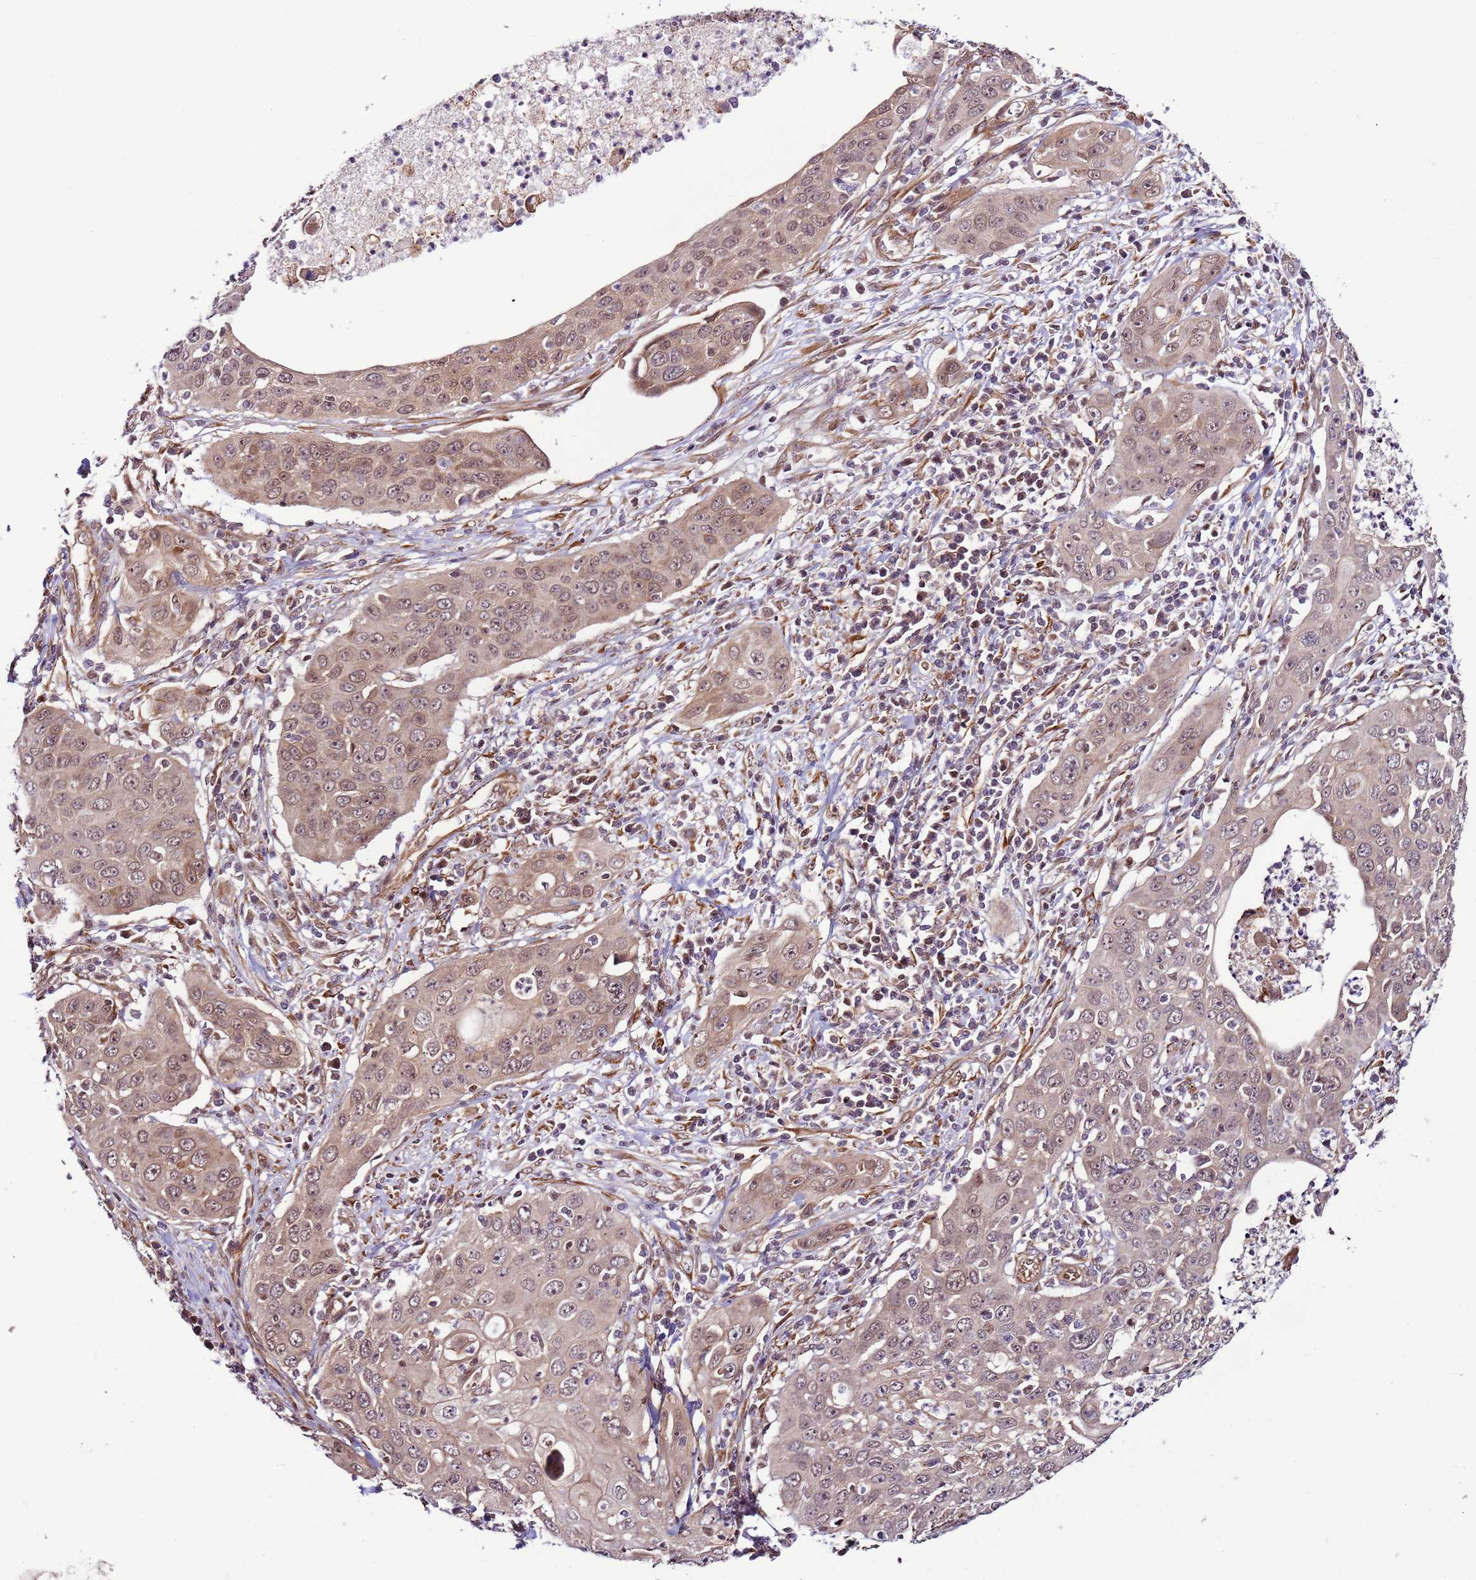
{"staining": {"intensity": "weak", "quantity": ">75%", "location": "cytoplasmic/membranous,nuclear"}, "tissue": "cervical cancer", "cell_type": "Tumor cells", "image_type": "cancer", "snomed": [{"axis": "morphology", "description": "Squamous cell carcinoma, NOS"}, {"axis": "topography", "description": "Cervix"}], "caption": "This histopathology image reveals IHC staining of cervical cancer, with low weak cytoplasmic/membranous and nuclear positivity in approximately >75% of tumor cells.", "gene": "DCAF4", "patient": {"sex": "female", "age": 36}}